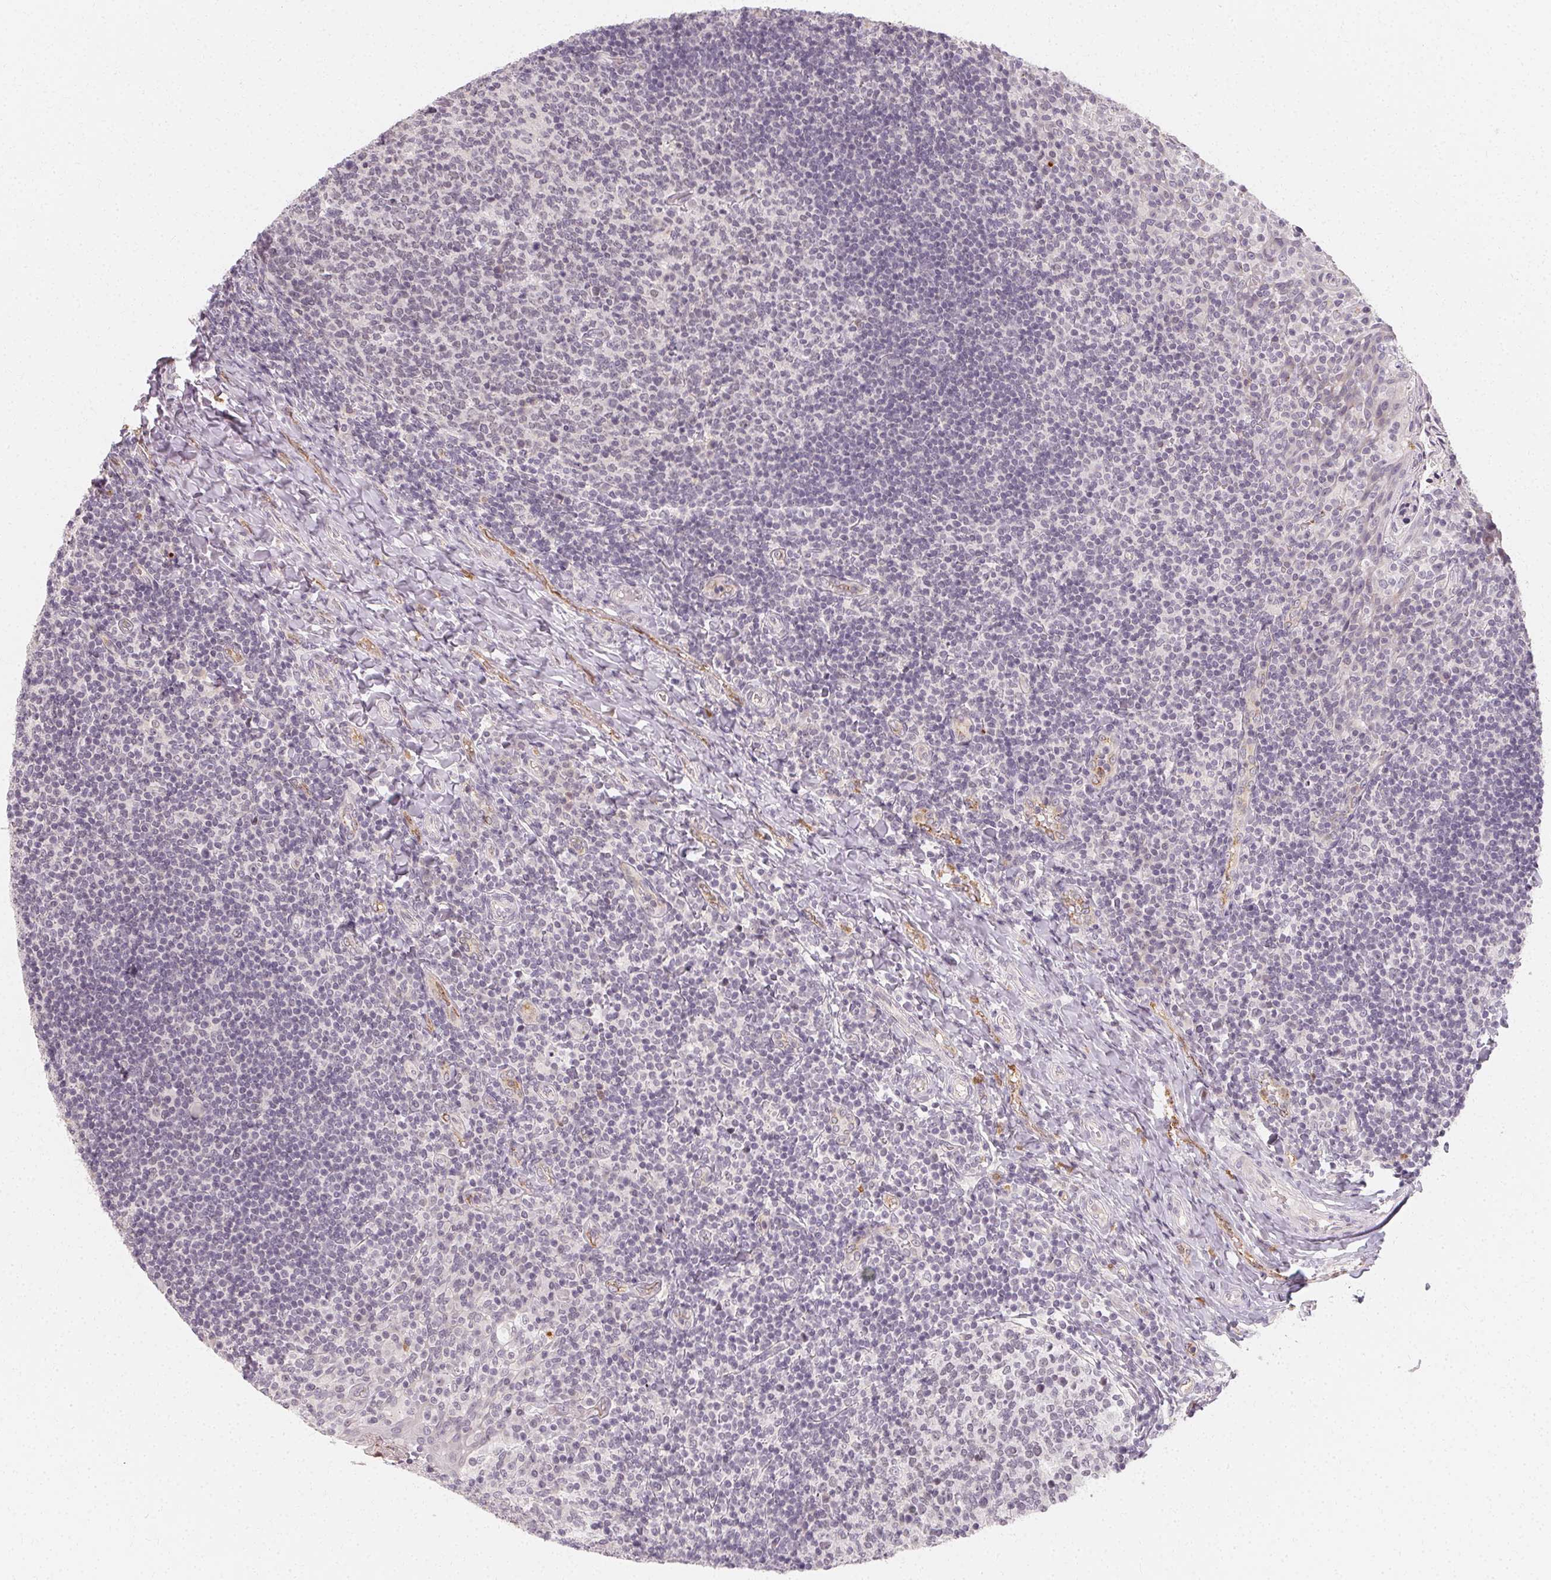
{"staining": {"intensity": "negative", "quantity": "none", "location": "none"}, "tissue": "tonsil", "cell_type": "Germinal center cells", "image_type": "normal", "snomed": [{"axis": "morphology", "description": "Normal tissue, NOS"}, {"axis": "topography", "description": "Tonsil"}], "caption": "Germinal center cells are negative for brown protein staining in unremarkable tonsil. Brightfield microscopy of immunohistochemistry (IHC) stained with DAB (3,3'-diaminobenzidine) (brown) and hematoxylin (blue), captured at high magnification.", "gene": "CLCNKA", "patient": {"sex": "female", "age": 10}}